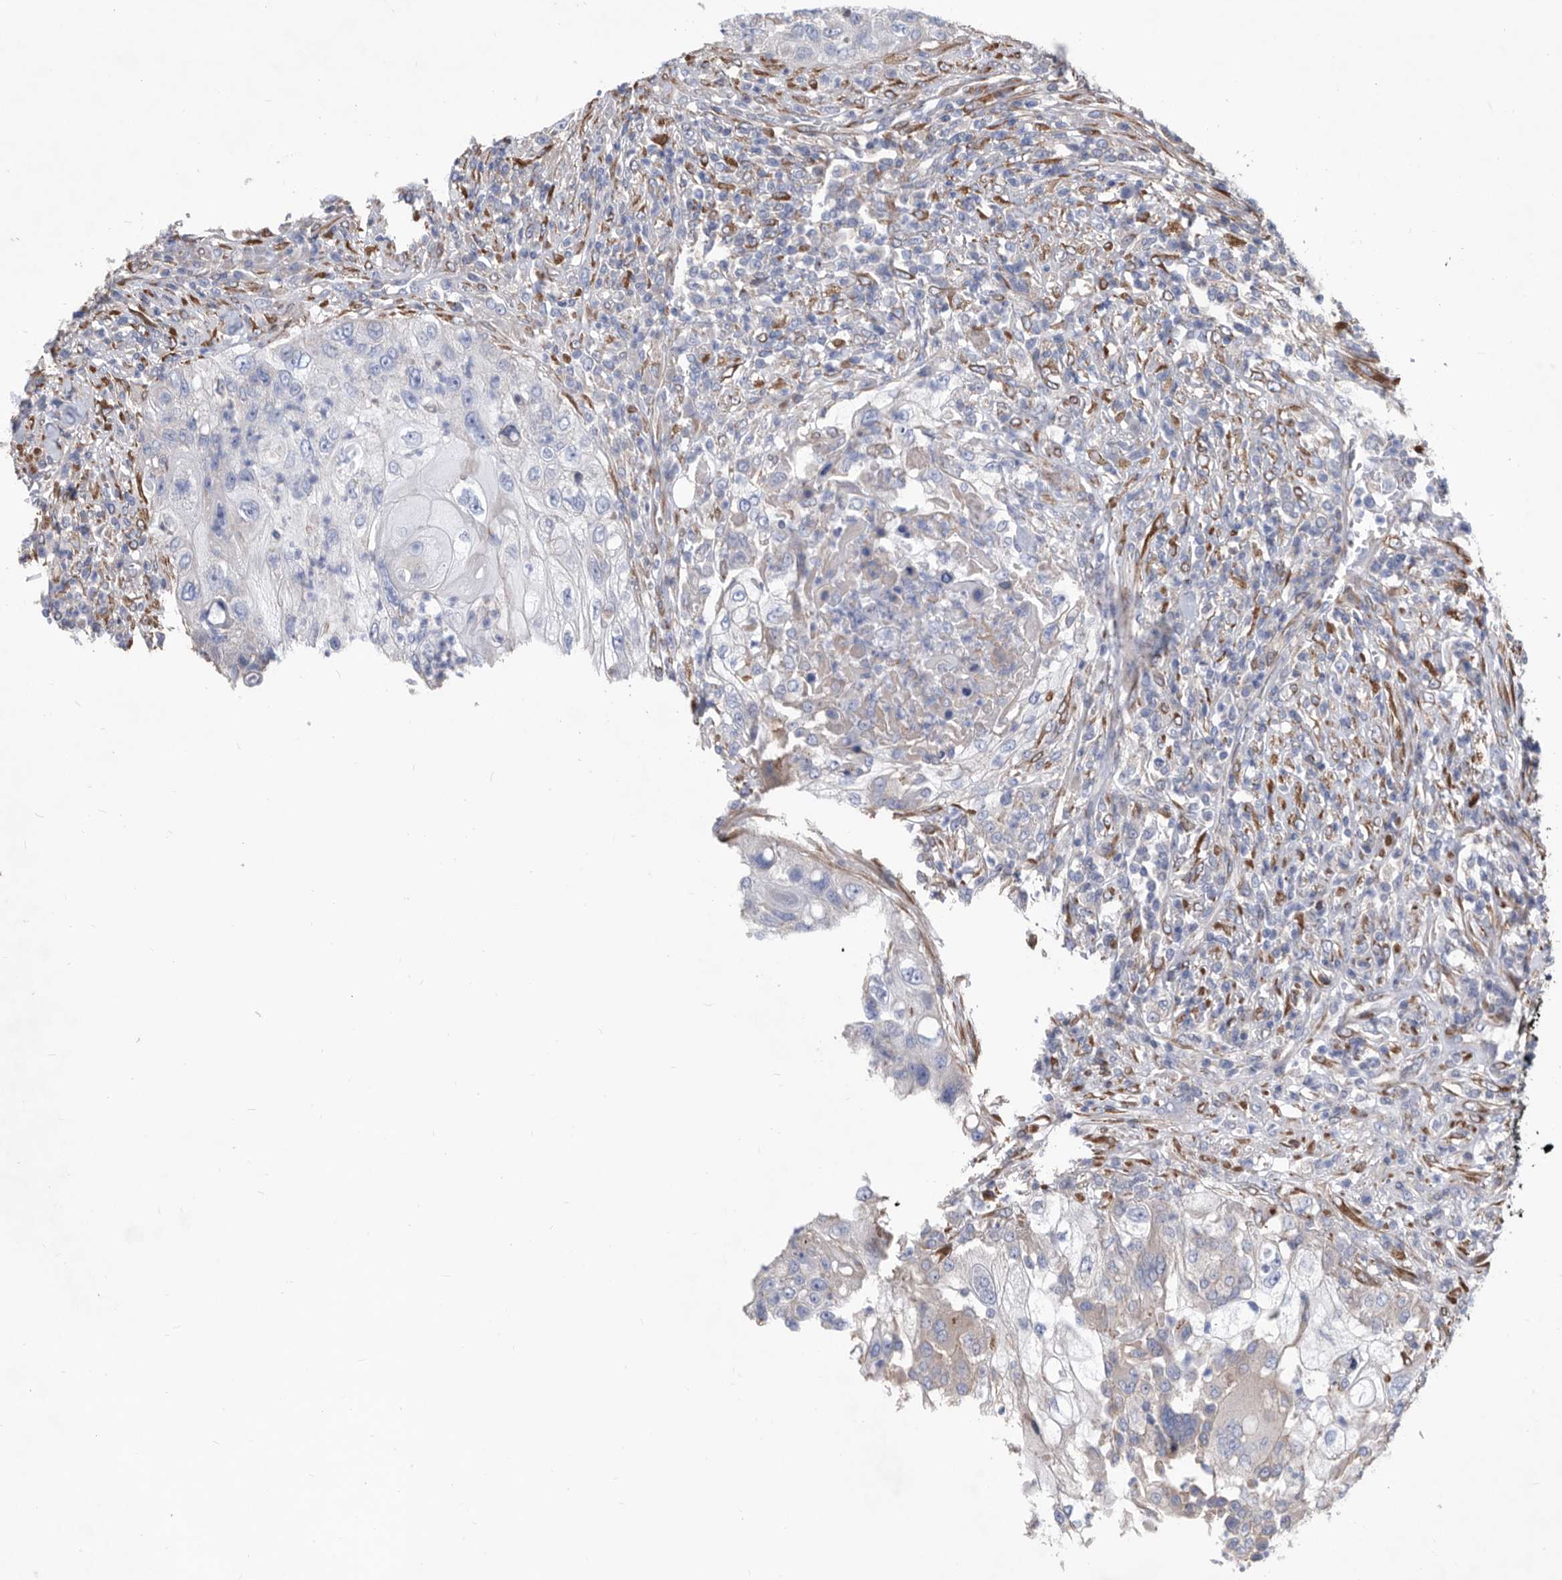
{"staining": {"intensity": "negative", "quantity": "none", "location": "none"}, "tissue": "urothelial cancer", "cell_type": "Tumor cells", "image_type": "cancer", "snomed": [{"axis": "morphology", "description": "Urothelial carcinoma, High grade"}, {"axis": "topography", "description": "Urinary bladder"}], "caption": "Tumor cells are negative for protein expression in human urothelial carcinoma (high-grade).", "gene": "ATP13A3", "patient": {"sex": "female", "age": 60}}